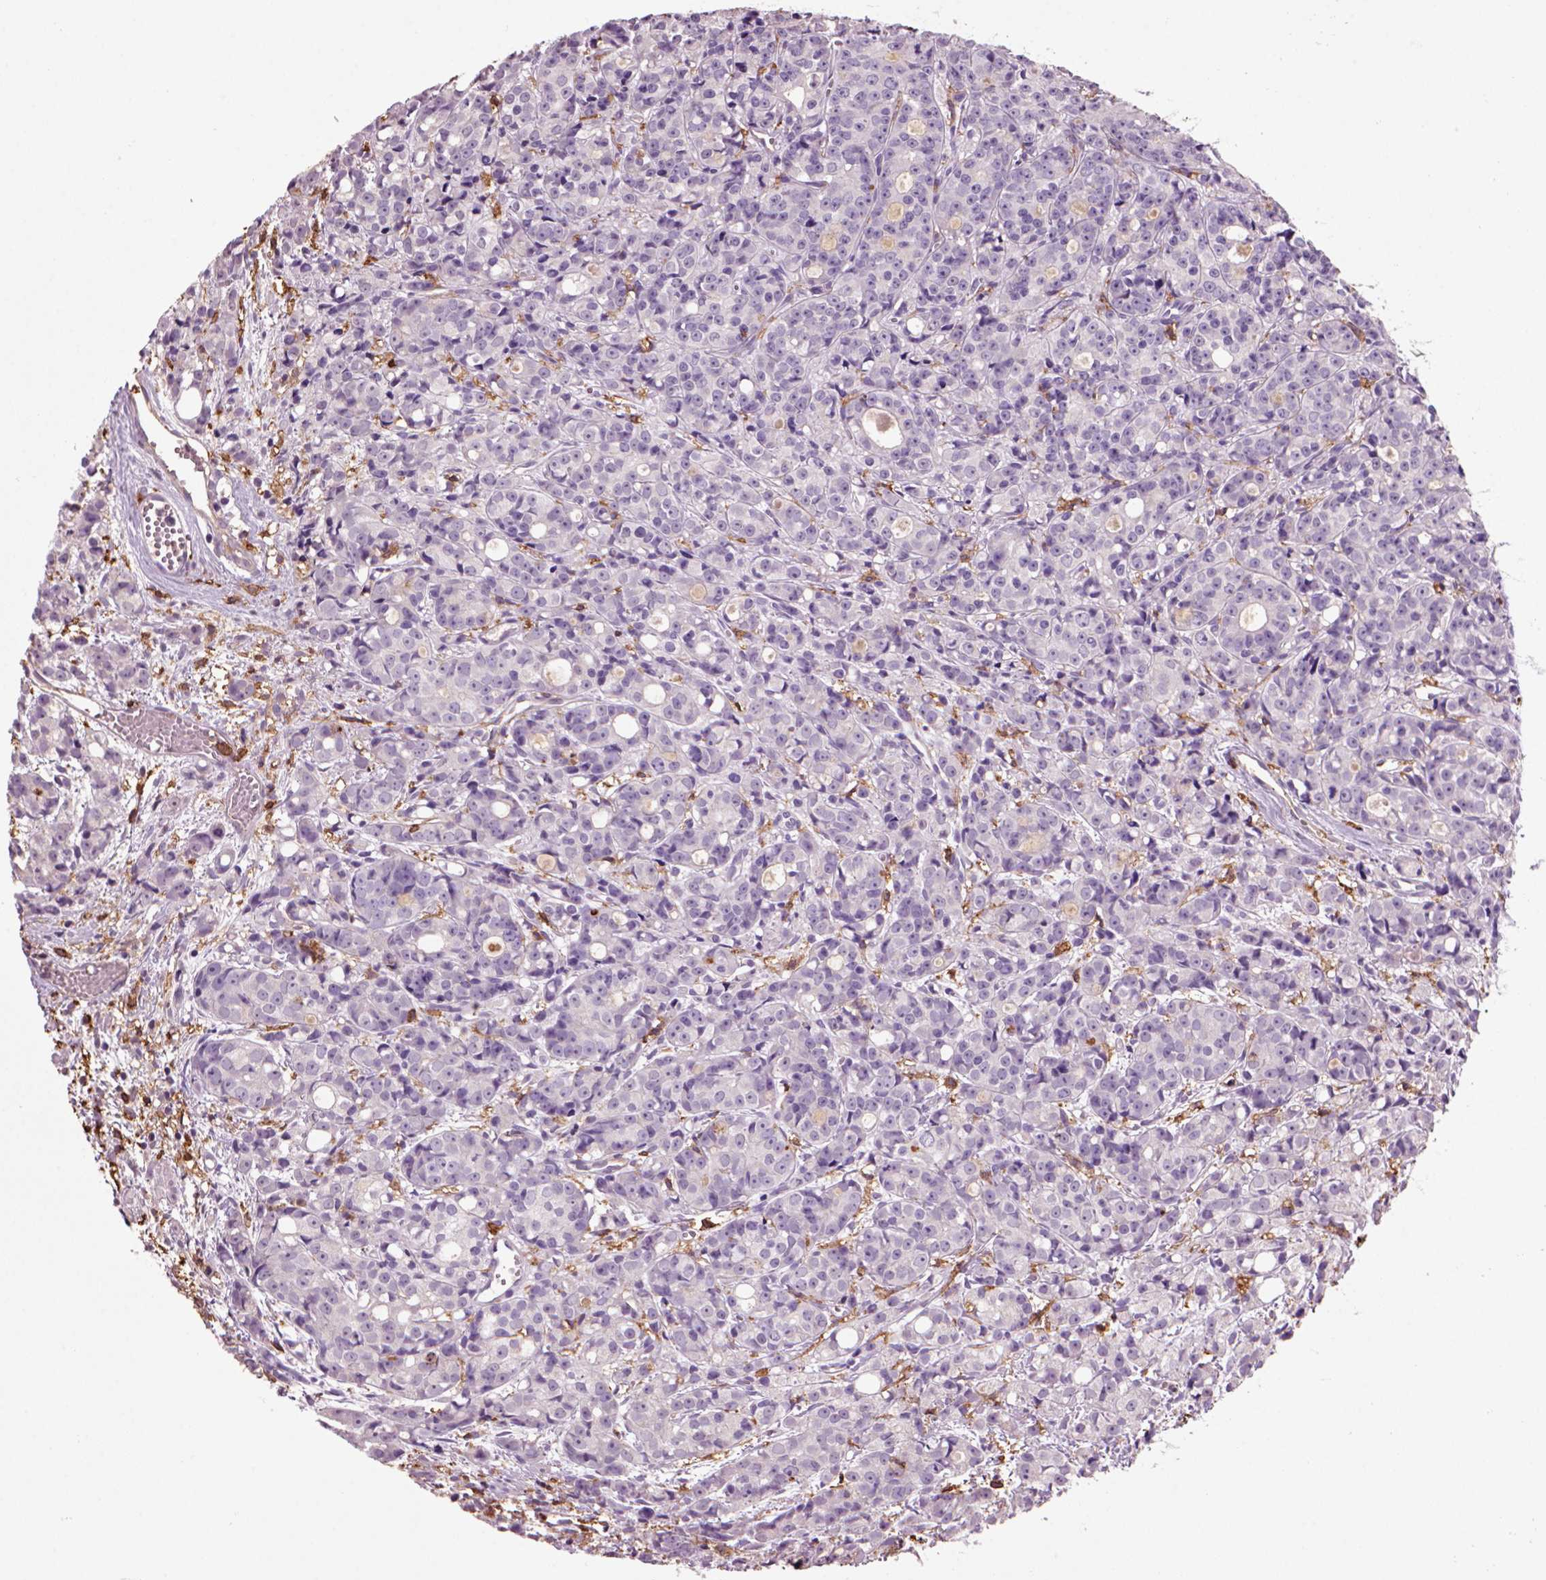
{"staining": {"intensity": "negative", "quantity": "none", "location": "none"}, "tissue": "prostate cancer", "cell_type": "Tumor cells", "image_type": "cancer", "snomed": [{"axis": "morphology", "description": "Adenocarcinoma, Medium grade"}, {"axis": "topography", "description": "Prostate"}], "caption": "Immunohistochemistry micrograph of medium-grade adenocarcinoma (prostate) stained for a protein (brown), which demonstrates no staining in tumor cells.", "gene": "CD14", "patient": {"sex": "male", "age": 74}}